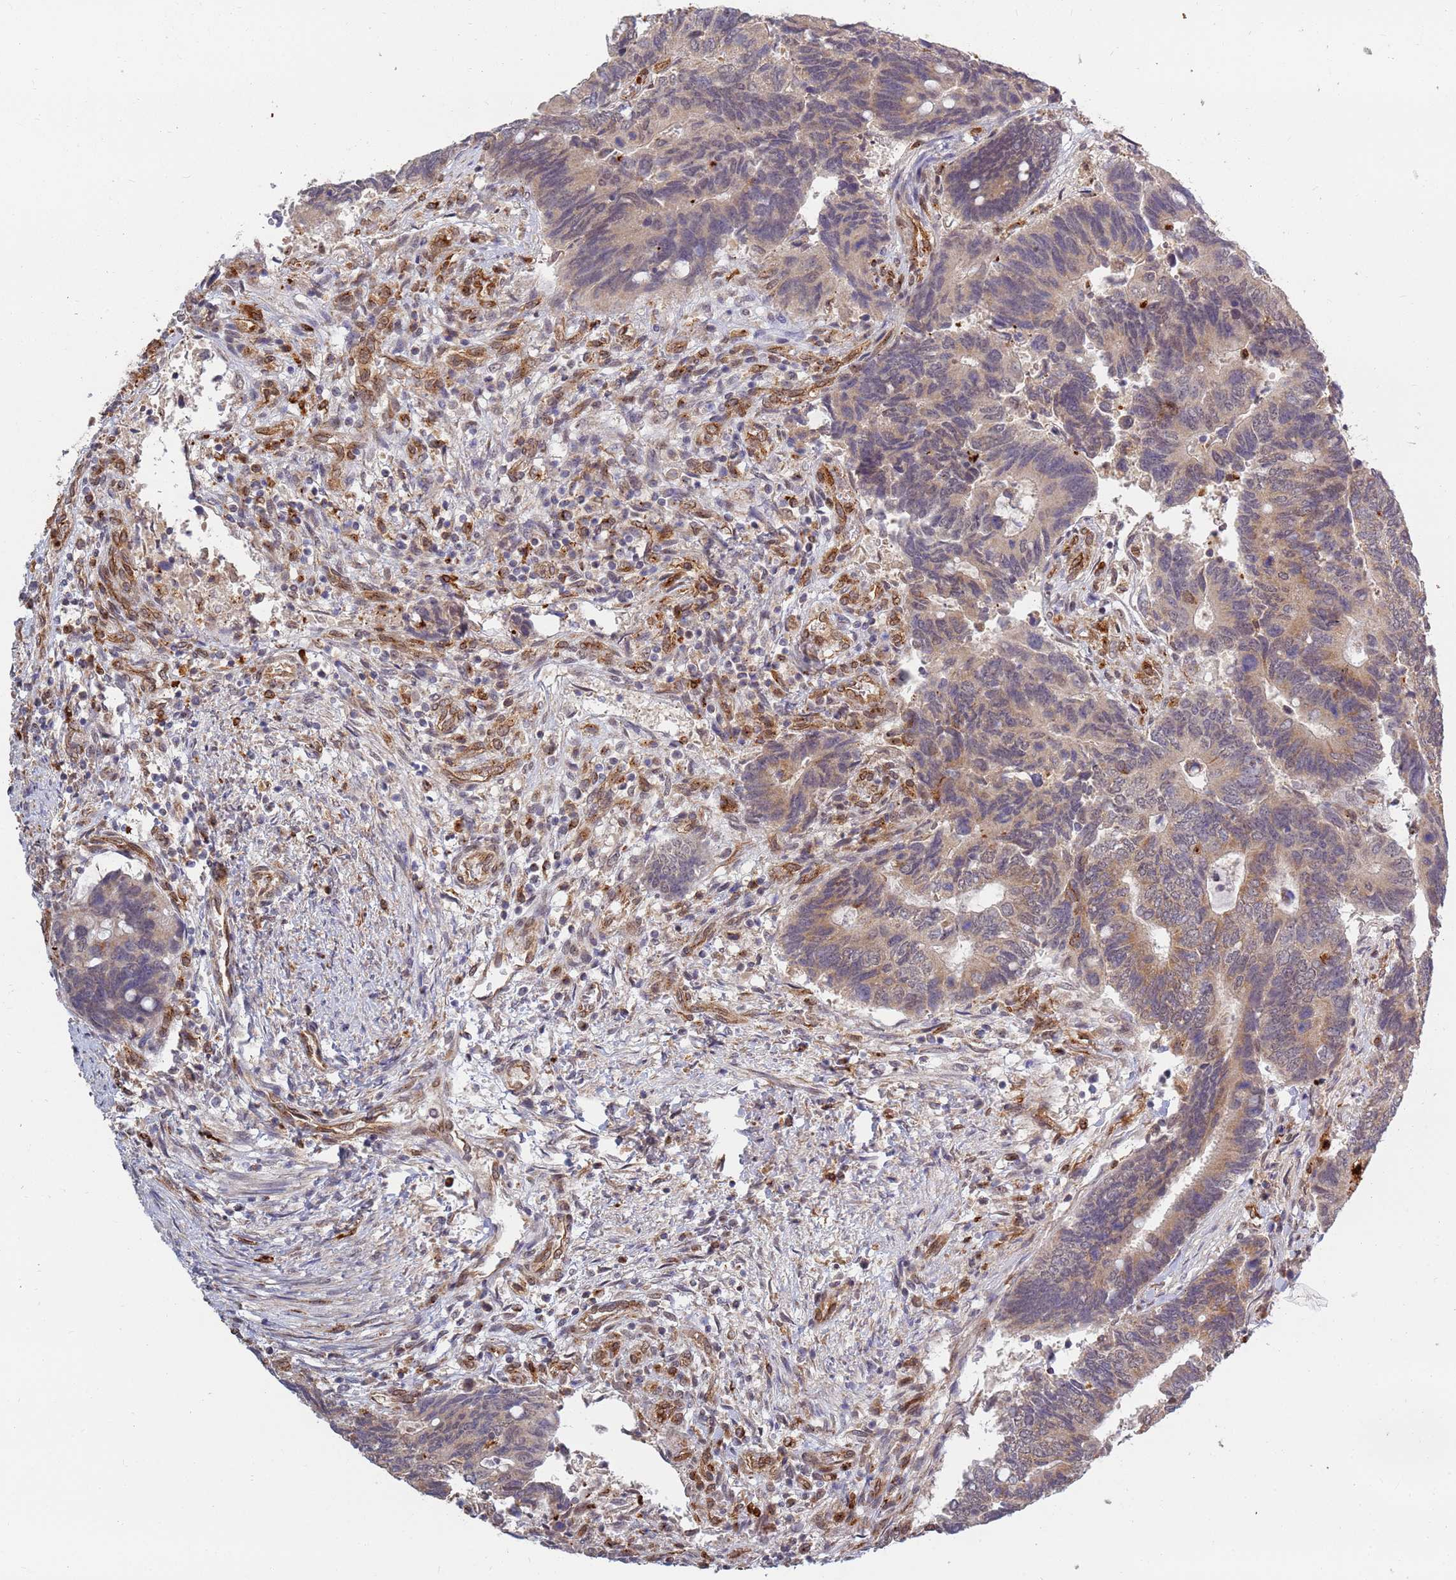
{"staining": {"intensity": "moderate", "quantity": "25%-75%", "location": "cytoplasmic/membranous,nuclear"}, "tissue": "colorectal cancer", "cell_type": "Tumor cells", "image_type": "cancer", "snomed": [{"axis": "morphology", "description": "Adenocarcinoma, NOS"}, {"axis": "topography", "description": "Colon"}], "caption": "High-power microscopy captured an immunohistochemistry micrograph of adenocarcinoma (colorectal), revealing moderate cytoplasmic/membranous and nuclear positivity in about 25%-75% of tumor cells.", "gene": "CEP170", "patient": {"sex": "male", "age": 87}}